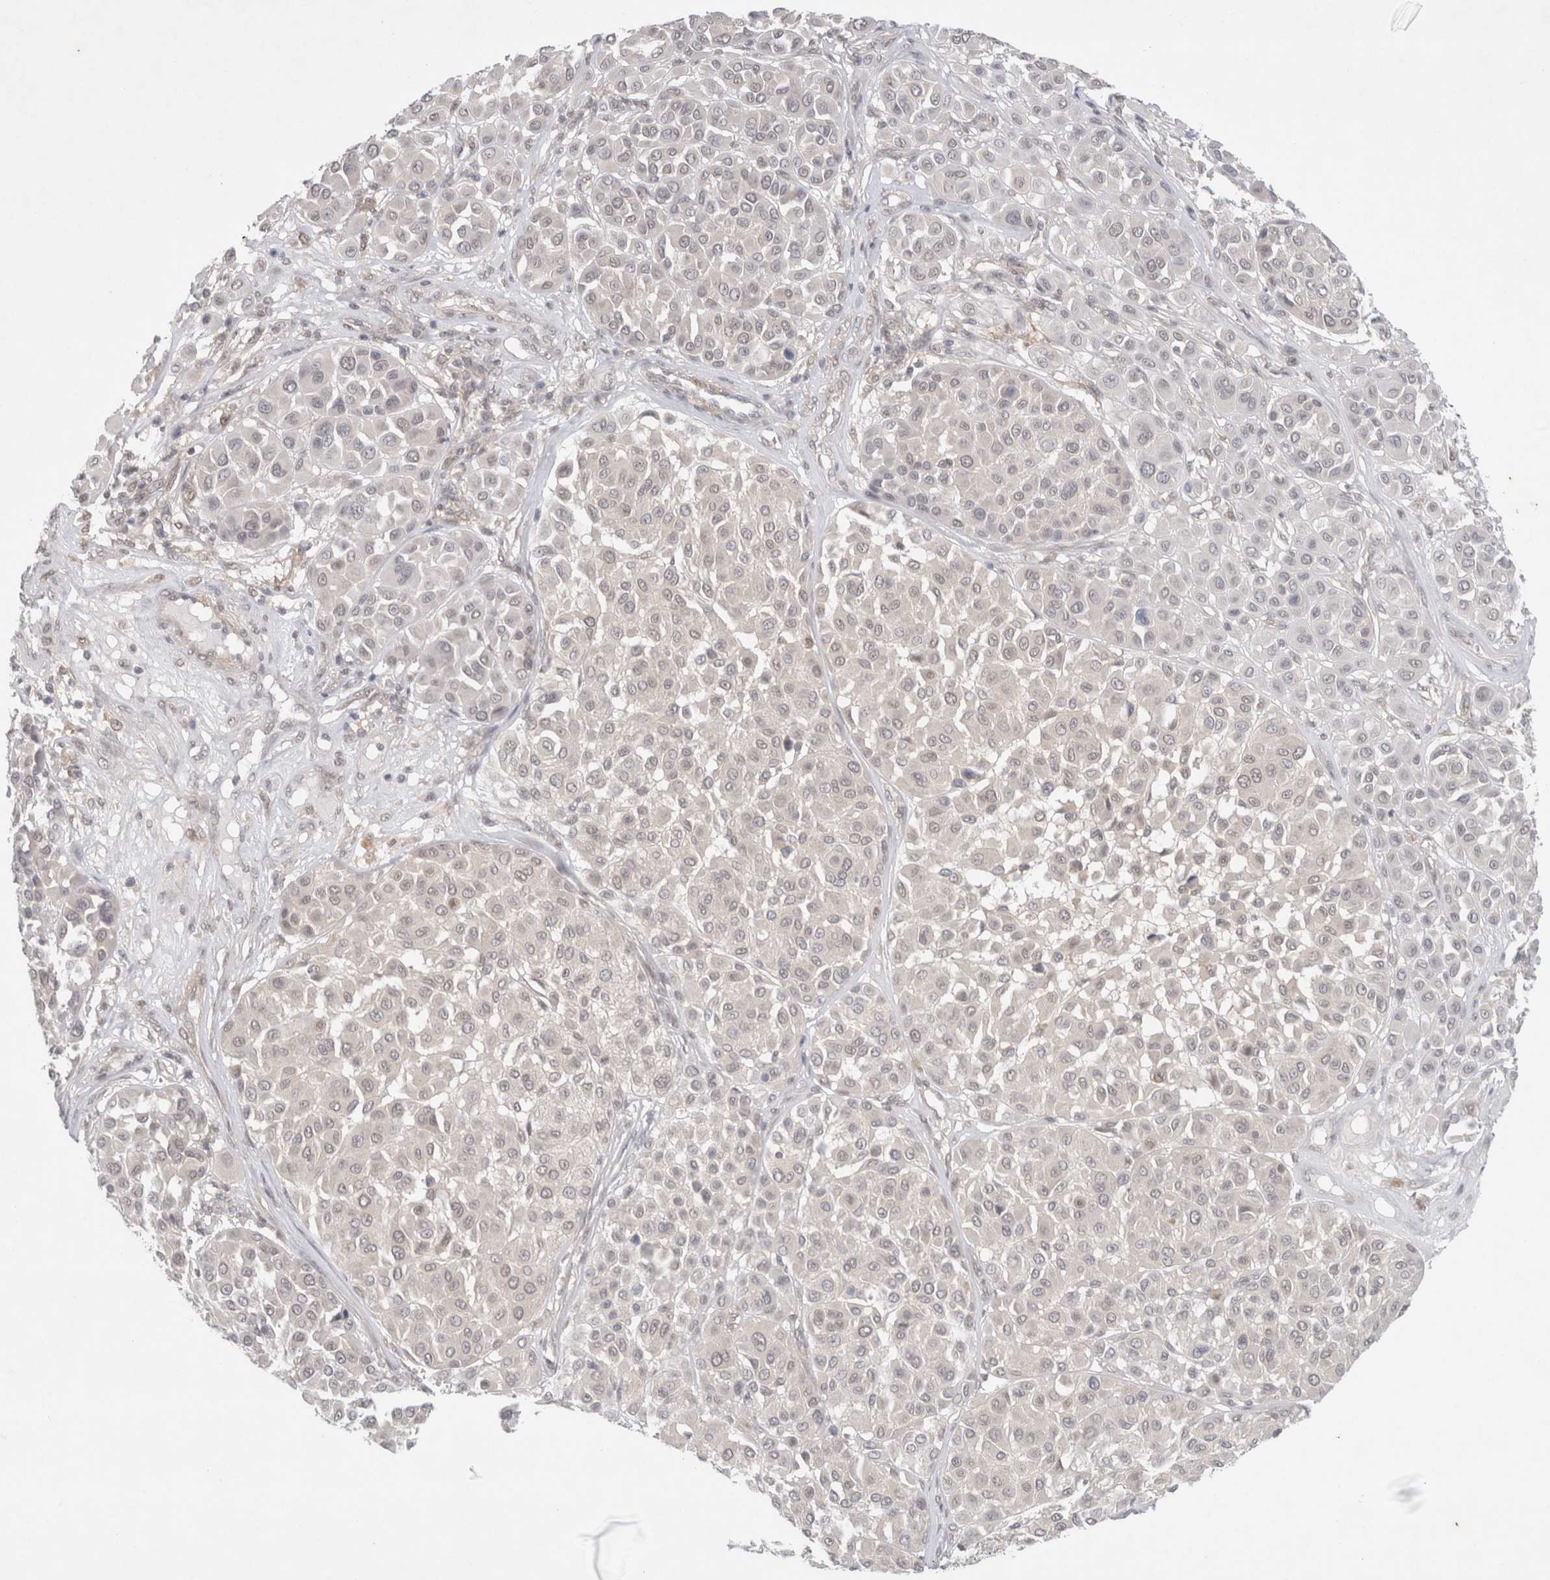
{"staining": {"intensity": "negative", "quantity": "none", "location": "none"}, "tissue": "melanoma", "cell_type": "Tumor cells", "image_type": "cancer", "snomed": [{"axis": "morphology", "description": "Malignant melanoma, Metastatic site"}, {"axis": "topography", "description": "Soft tissue"}], "caption": "Micrograph shows no protein staining in tumor cells of malignant melanoma (metastatic site) tissue. (DAB immunohistochemistry (IHC) visualized using brightfield microscopy, high magnification).", "gene": "FBXO42", "patient": {"sex": "male", "age": 41}}